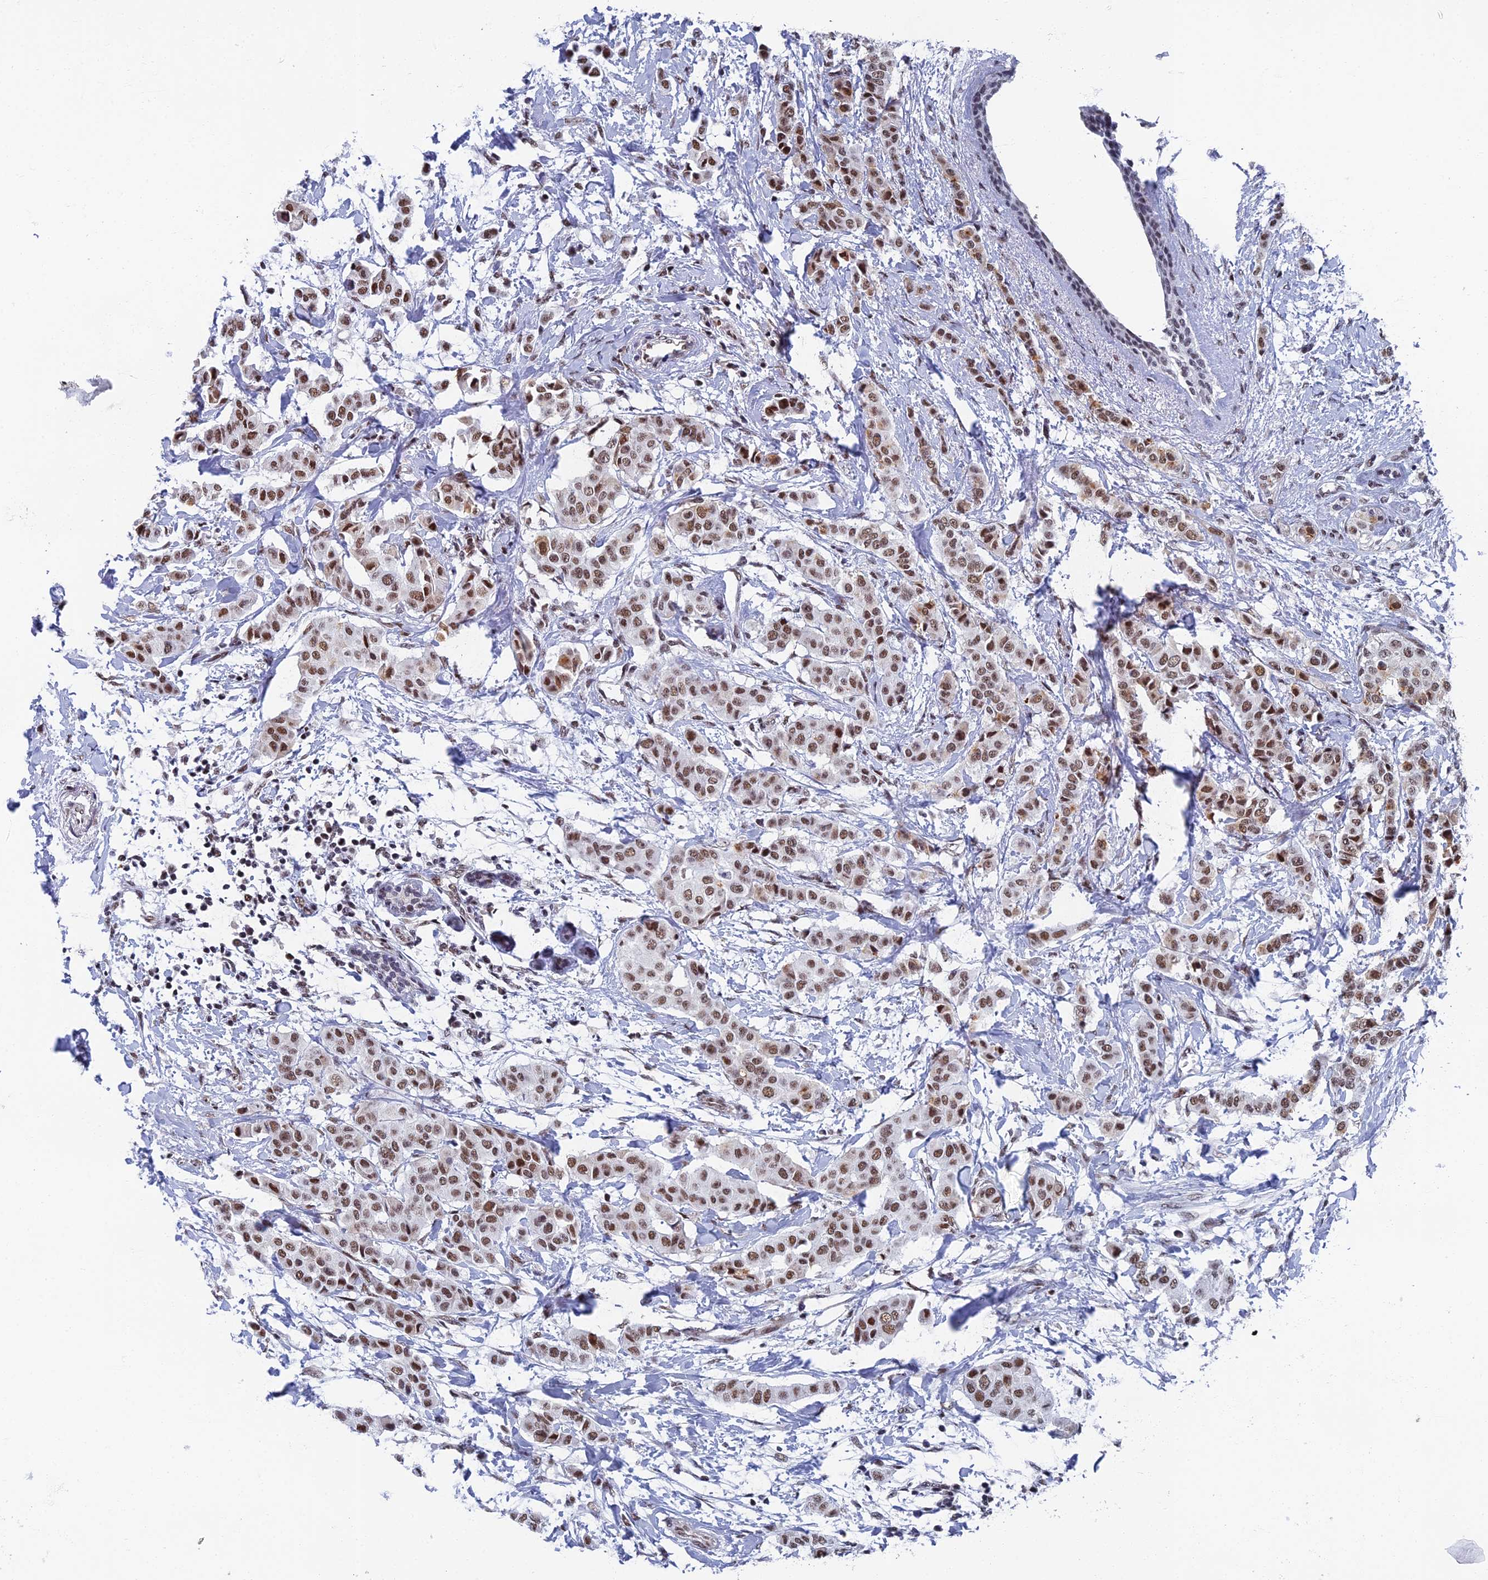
{"staining": {"intensity": "moderate", "quantity": ">75%", "location": "nuclear"}, "tissue": "breast cancer", "cell_type": "Tumor cells", "image_type": "cancer", "snomed": [{"axis": "morphology", "description": "Duct carcinoma"}, {"axis": "topography", "description": "Breast"}], "caption": "Breast infiltrating ductal carcinoma stained with DAB immunohistochemistry (IHC) displays medium levels of moderate nuclear staining in about >75% of tumor cells. (Stains: DAB in brown, nuclei in blue, Microscopy: brightfield microscopy at high magnification).", "gene": "TAF13", "patient": {"sex": "female", "age": 40}}